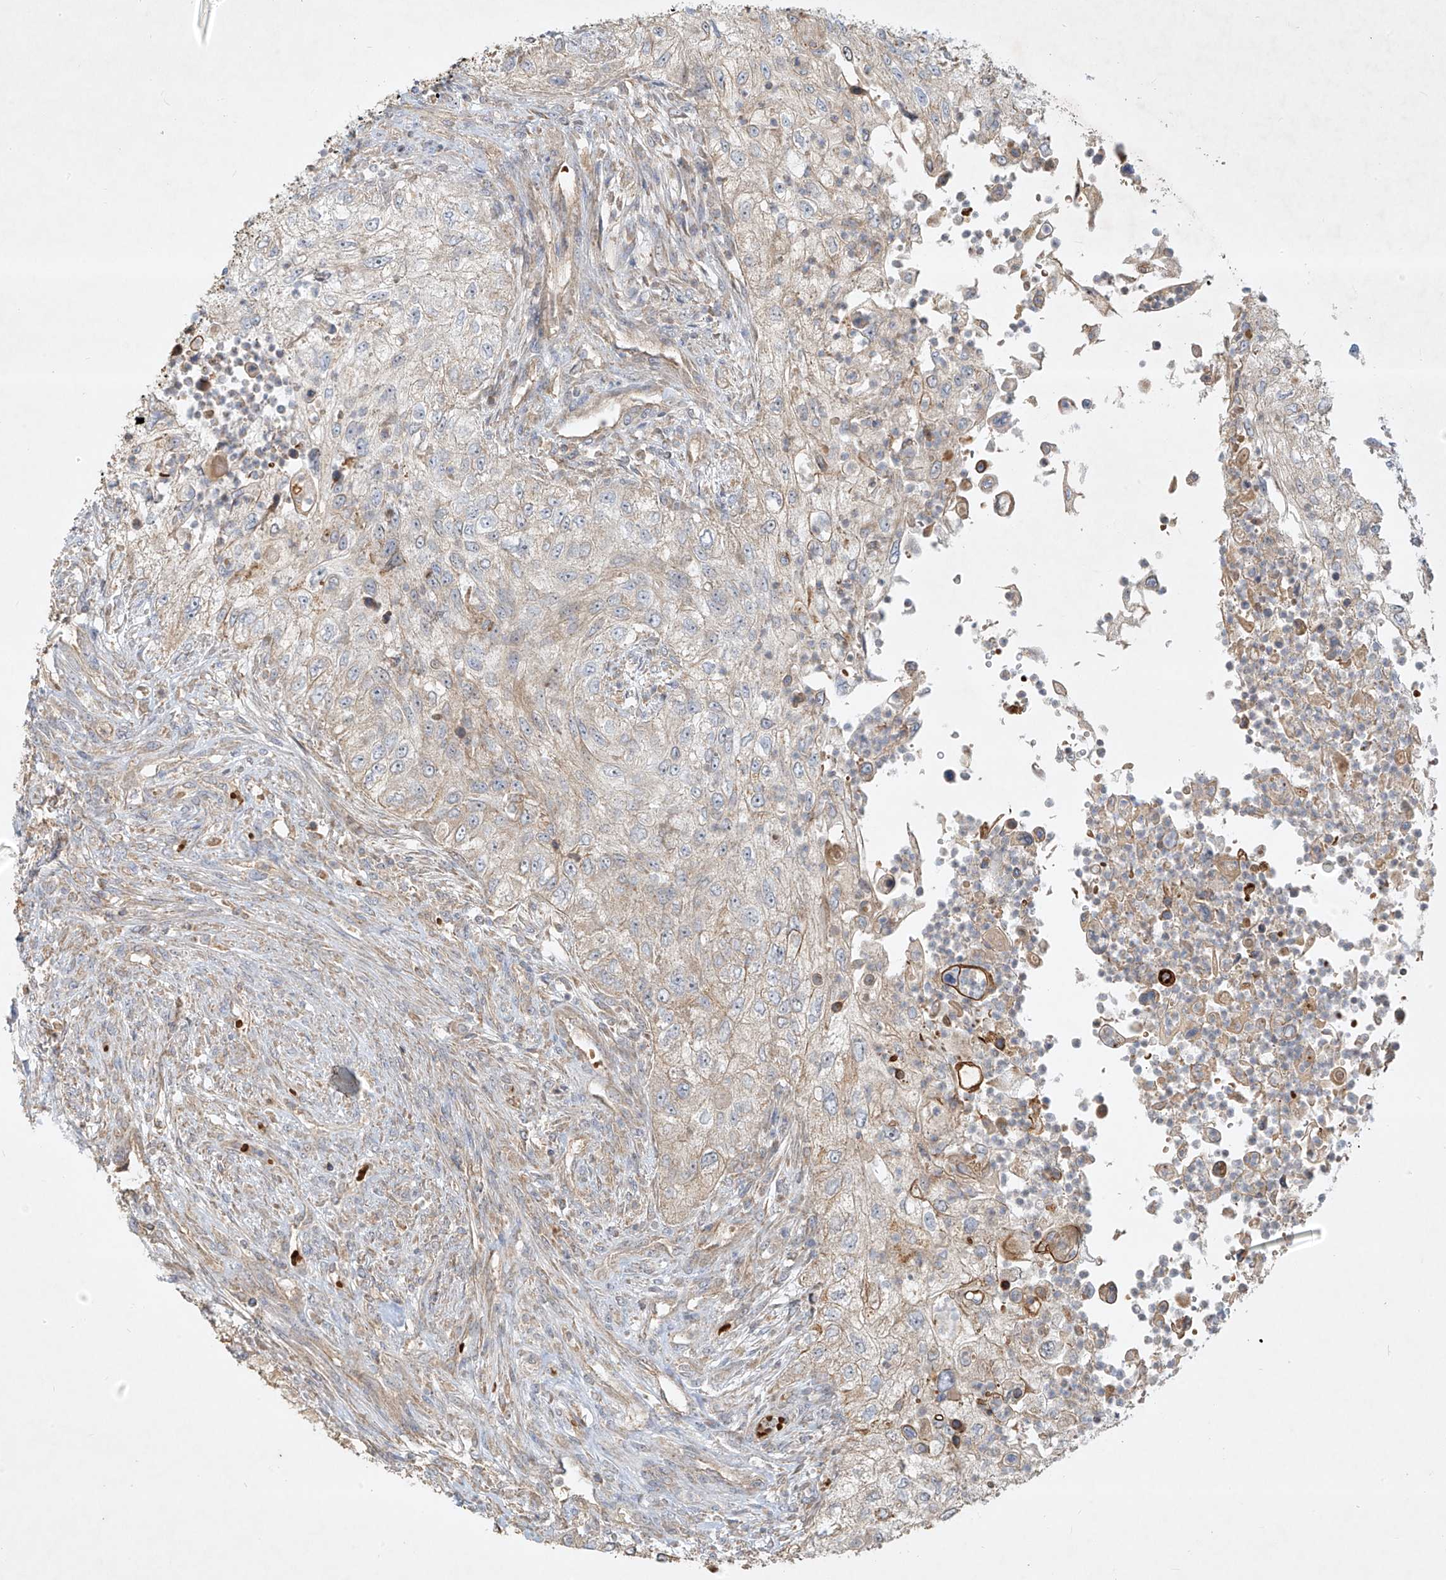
{"staining": {"intensity": "negative", "quantity": "none", "location": "none"}, "tissue": "urothelial cancer", "cell_type": "Tumor cells", "image_type": "cancer", "snomed": [{"axis": "morphology", "description": "Urothelial carcinoma, High grade"}, {"axis": "topography", "description": "Urinary bladder"}], "caption": "The immunohistochemistry (IHC) histopathology image has no significant staining in tumor cells of high-grade urothelial carcinoma tissue.", "gene": "KPNA7", "patient": {"sex": "female", "age": 60}}